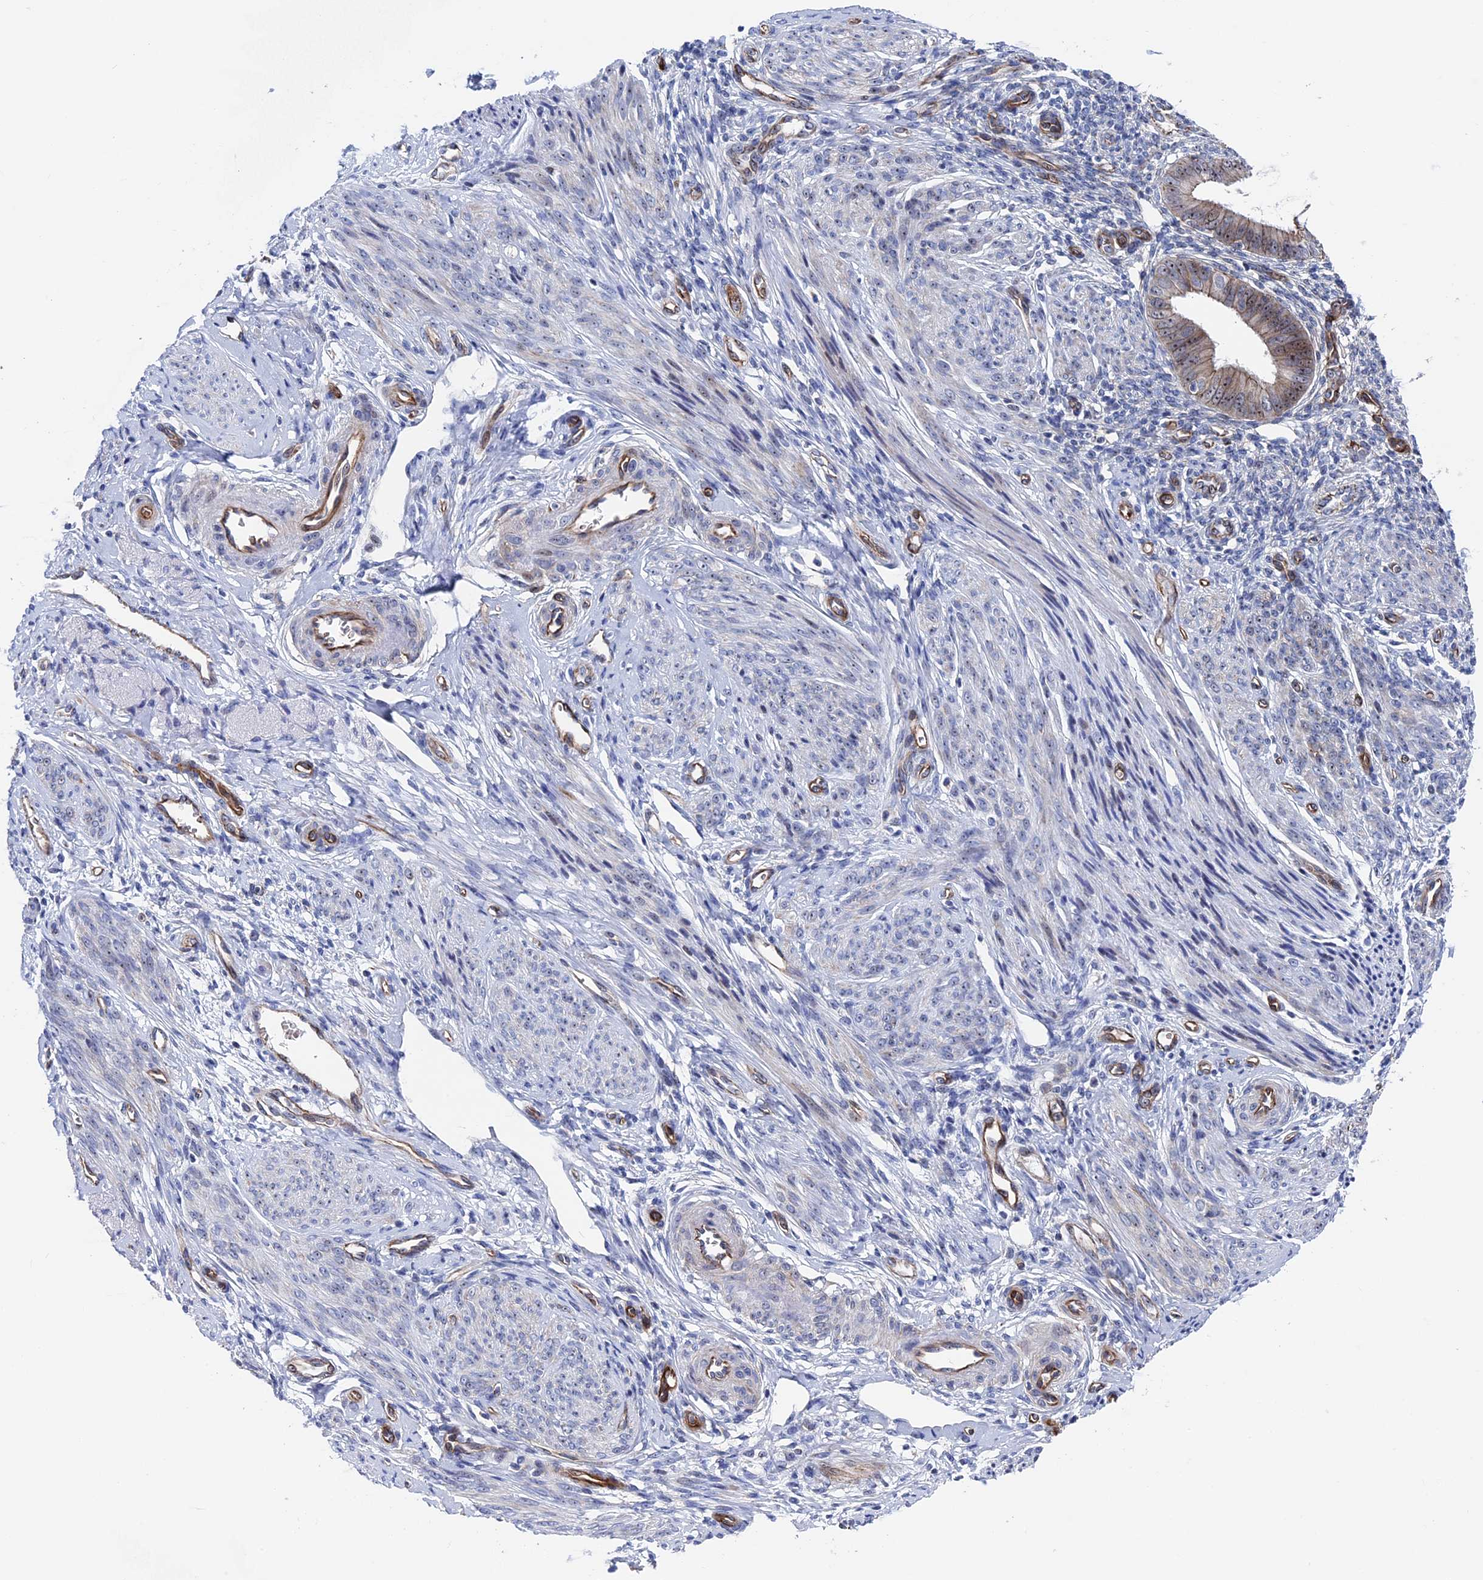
{"staining": {"intensity": "negative", "quantity": "none", "location": "none"}, "tissue": "endometrium", "cell_type": "Cells in endometrial stroma", "image_type": "normal", "snomed": [{"axis": "morphology", "description": "Normal tissue, NOS"}, {"axis": "topography", "description": "Uterus"}, {"axis": "topography", "description": "Endometrium"}], "caption": "Cells in endometrial stroma are negative for brown protein staining in unremarkable endometrium. (DAB (3,3'-diaminobenzidine) IHC visualized using brightfield microscopy, high magnification).", "gene": "EXOSC9", "patient": {"sex": "female", "age": 48}}